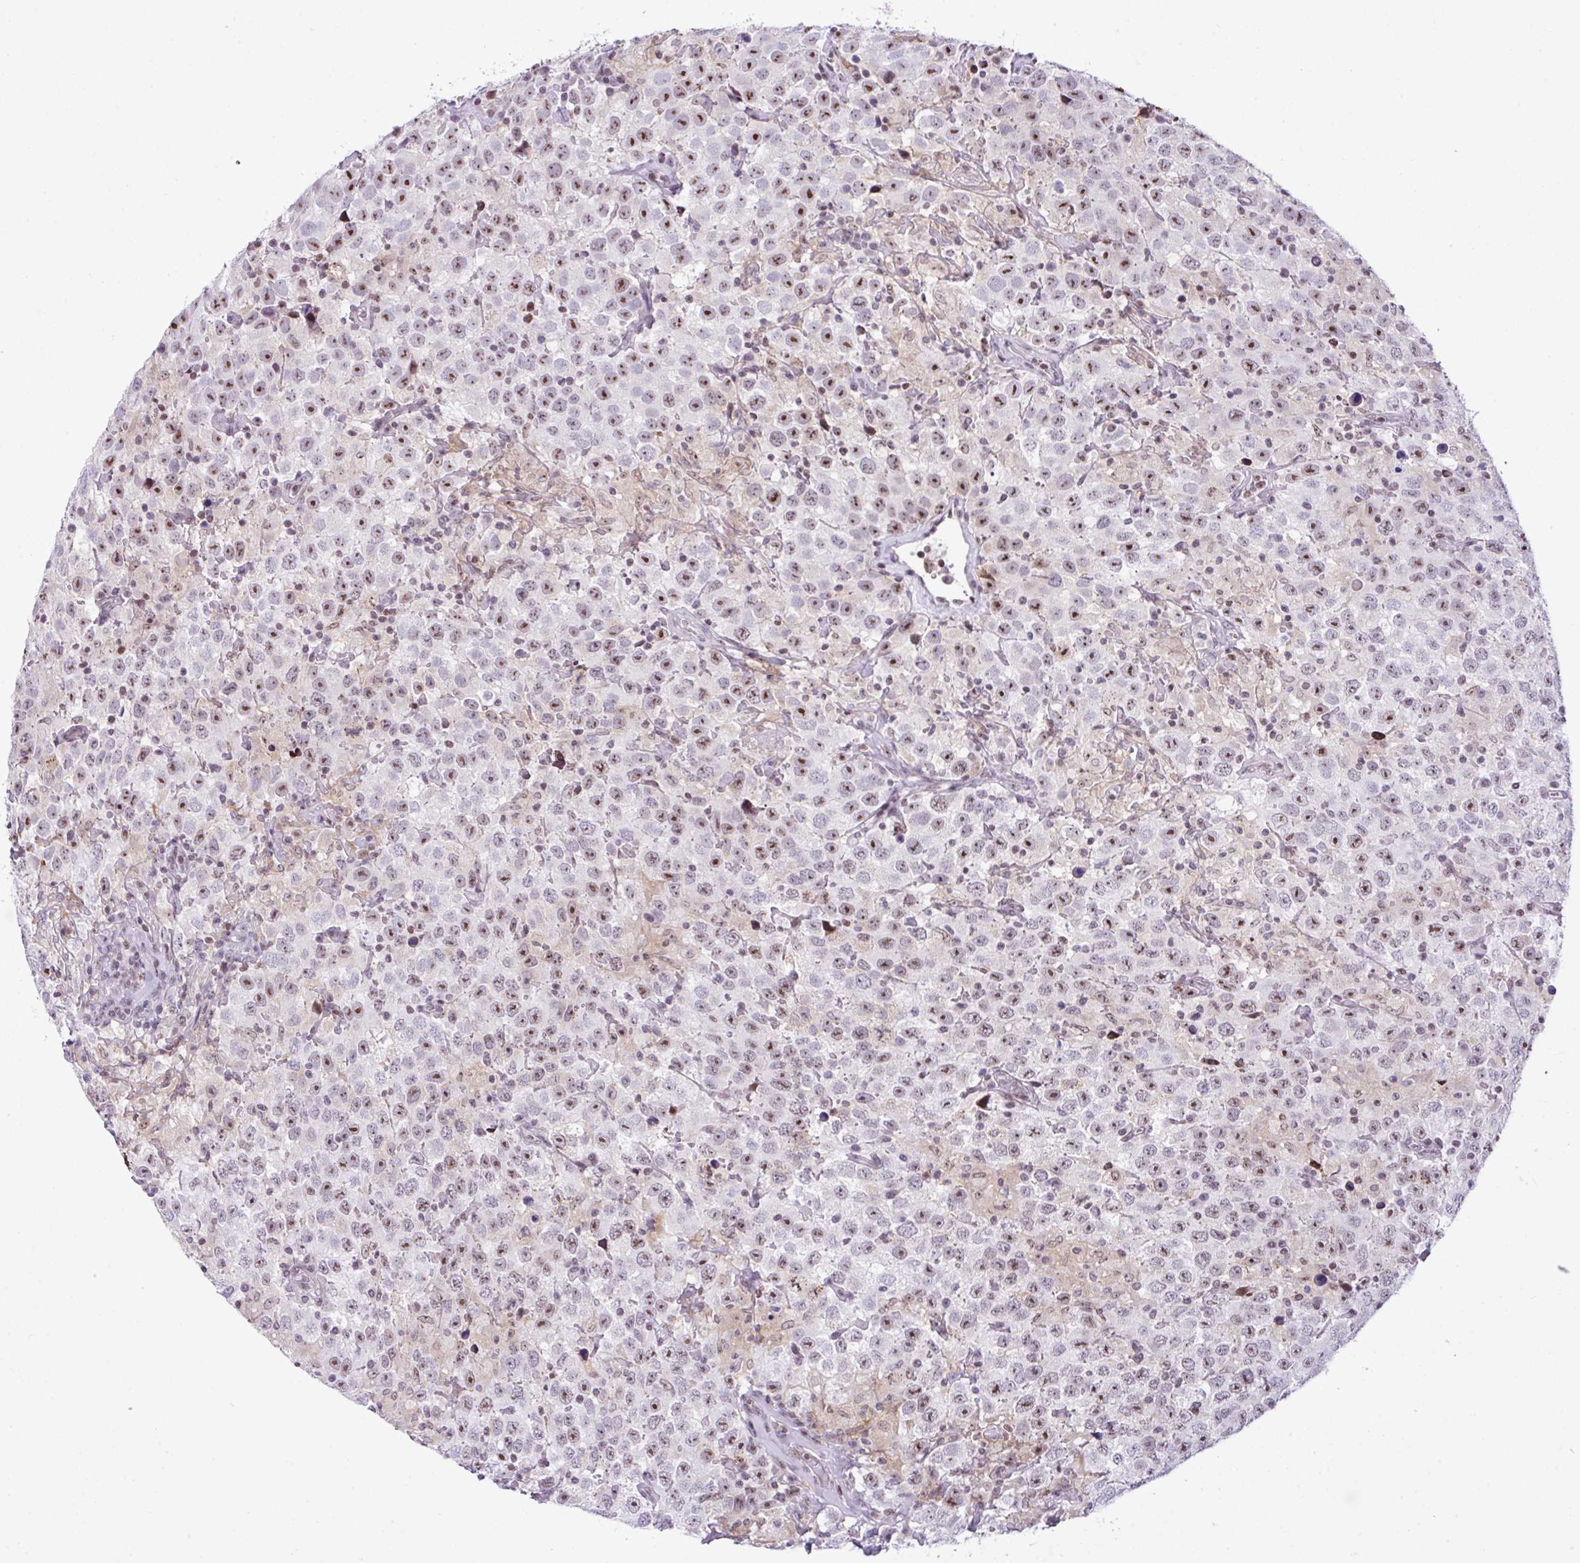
{"staining": {"intensity": "moderate", "quantity": ">75%", "location": "nuclear"}, "tissue": "testis cancer", "cell_type": "Tumor cells", "image_type": "cancer", "snomed": [{"axis": "morphology", "description": "Seminoma, NOS"}, {"axis": "topography", "description": "Testis"}], "caption": "An image of seminoma (testis) stained for a protein demonstrates moderate nuclear brown staining in tumor cells.", "gene": "CCDC137", "patient": {"sex": "male", "age": 41}}